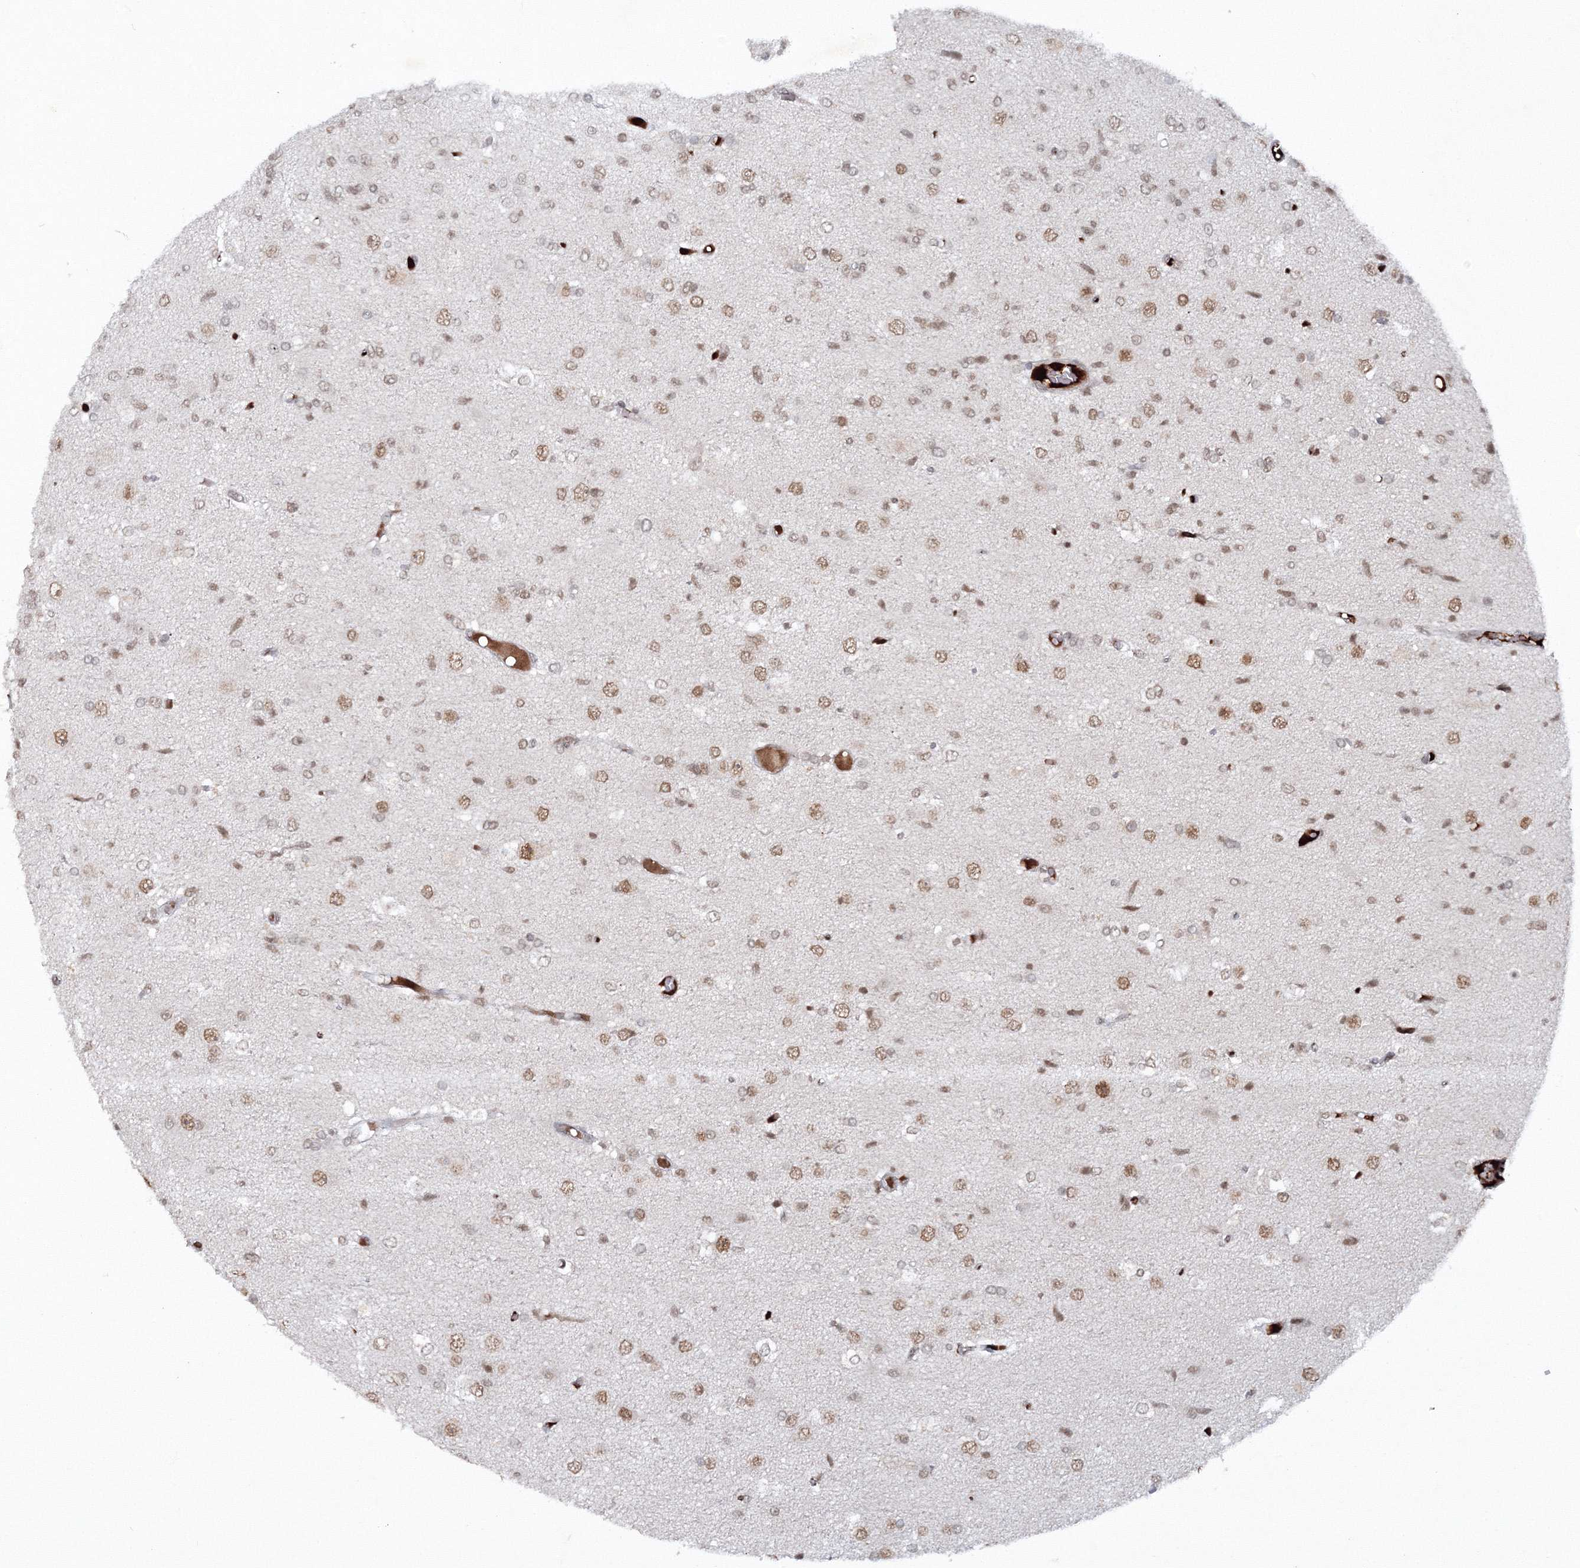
{"staining": {"intensity": "moderate", "quantity": ">75%", "location": "nuclear"}, "tissue": "glioma", "cell_type": "Tumor cells", "image_type": "cancer", "snomed": [{"axis": "morphology", "description": "Glioma, malignant, High grade"}, {"axis": "topography", "description": "Brain"}], "caption": "High-grade glioma (malignant) tissue displays moderate nuclear staining in about >75% of tumor cells", "gene": "C3orf33", "patient": {"sex": "female", "age": 59}}